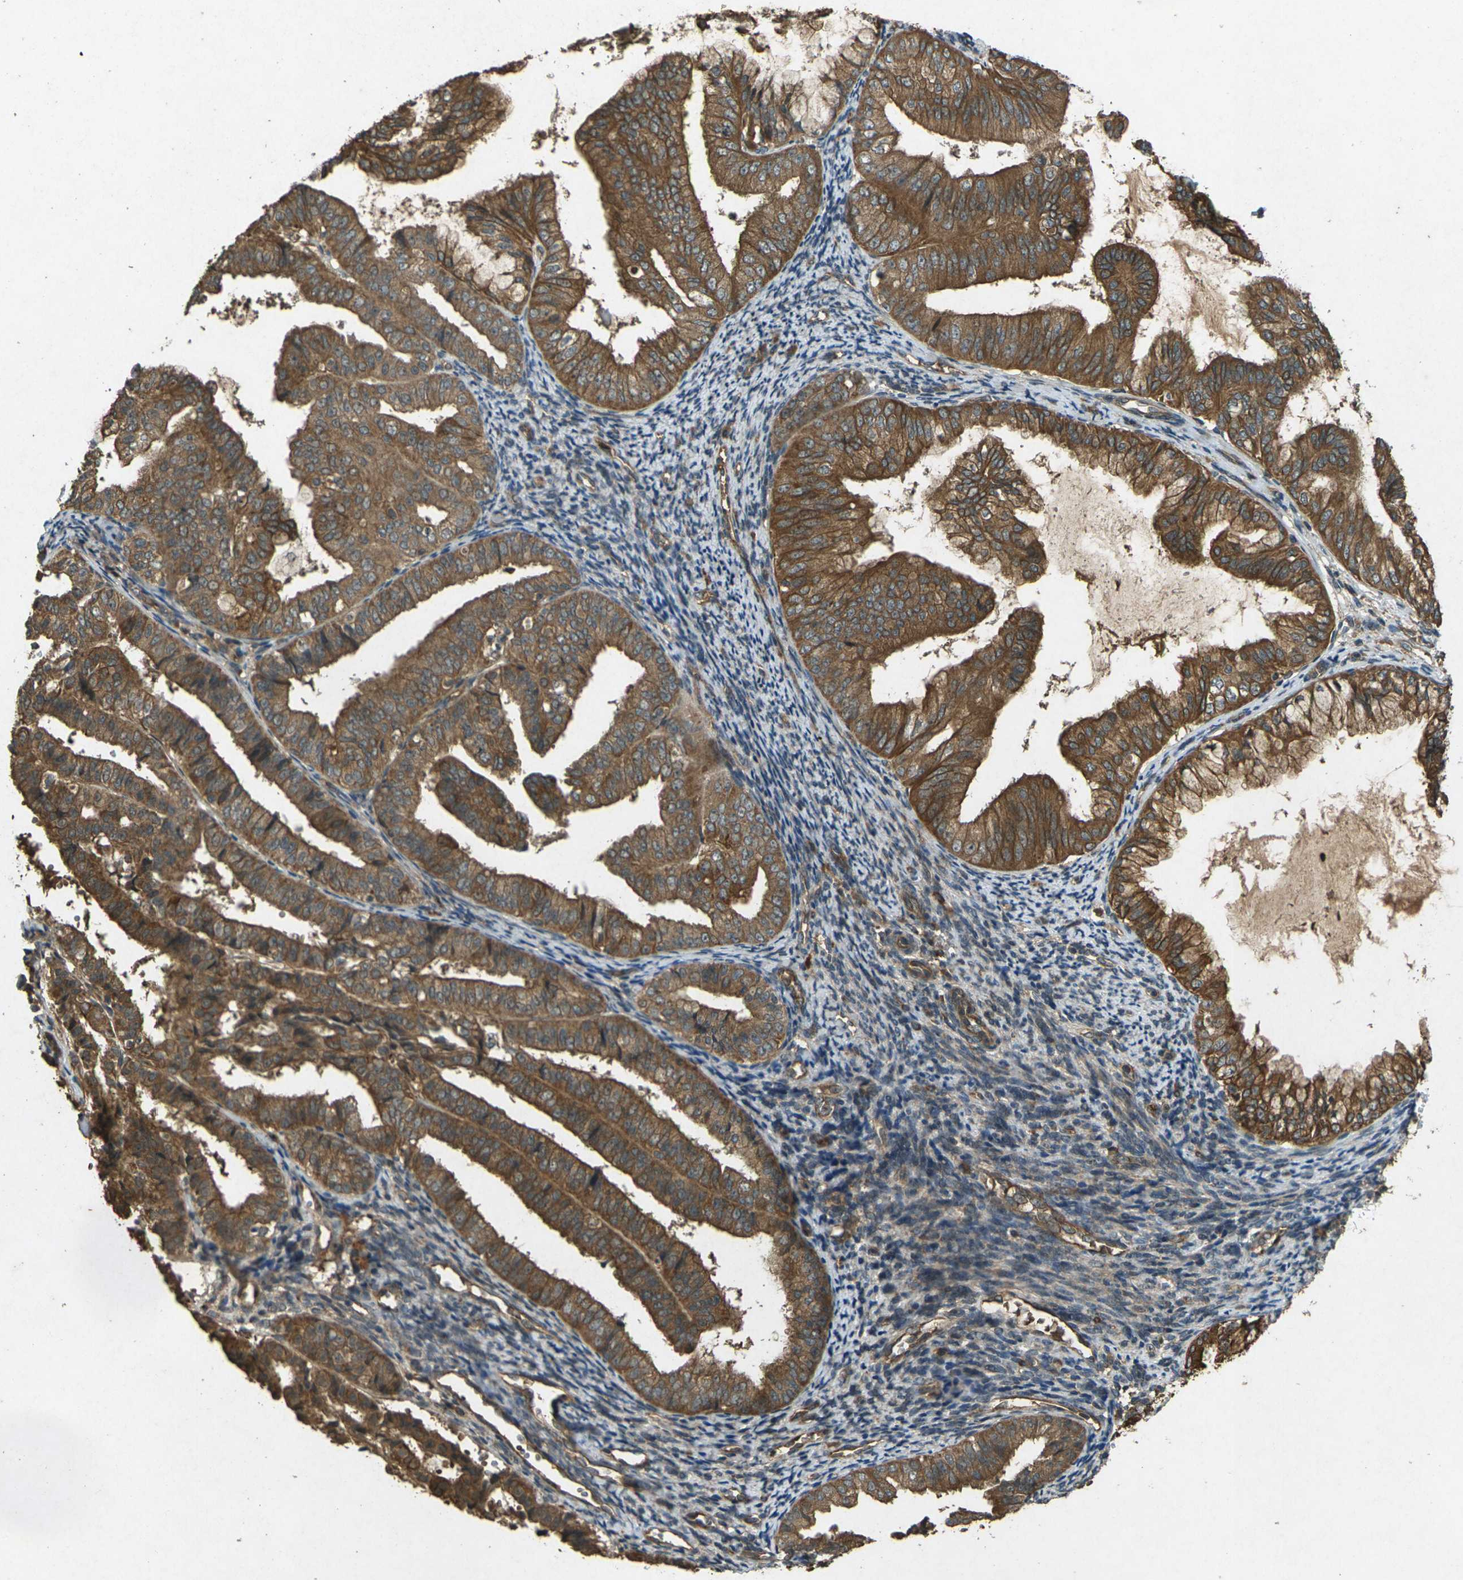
{"staining": {"intensity": "strong", "quantity": ">75%", "location": "cytoplasmic/membranous"}, "tissue": "endometrial cancer", "cell_type": "Tumor cells", "image_type": "cancer", "snomed": [{"axis": "morphology", "description": "Adenocarcinoma, NOS"}, {"axis": "topography", "description": "Endometrium"}], "caption": "Immunohistochemical staining of endometrial cancer (adenocarcinoma) shows high levels of strong cytoplasmic/membranous expression in about >75% of tumor cells.", "gene": "TAP1", "patient": {"sex": "female", "age": 63}}